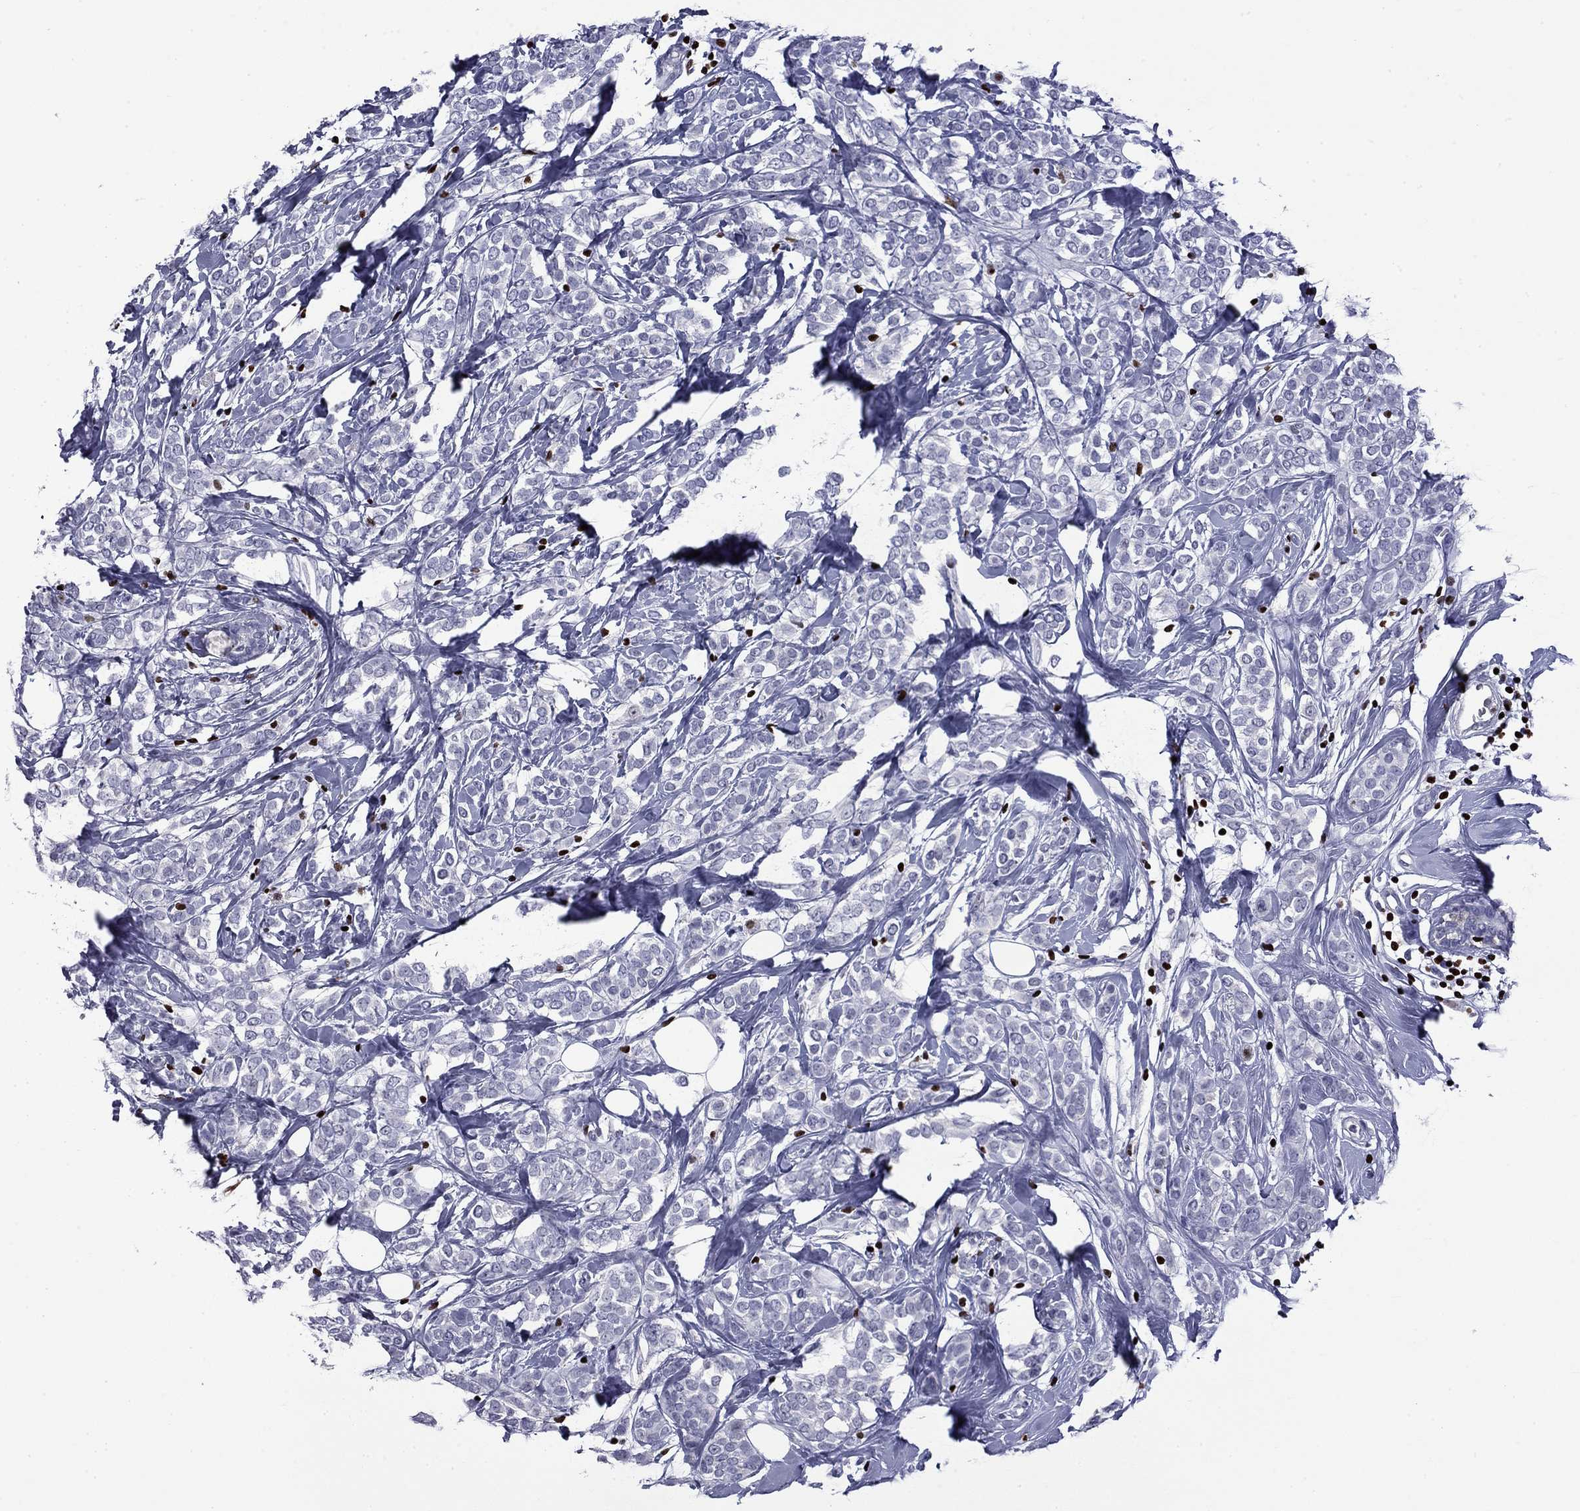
{"staining": {"intensity": "negative", "quantity": "none", "location": "none"}, "tissue": "breast cancer", "cell_type": "Tumor cells", "image_type": "cancer", "snomed": [{"axis": "morphology", "description": "Lobular carcinoma"}, {"axis": "topography", "description": "Breast"}], "caption": "Histopathology image shows no protein positivity in tumor cells of breast cancer (lobular carcinoma) tissue.", "gene": "IKZF3", "patient": {"sex": "female", "age": 49}}